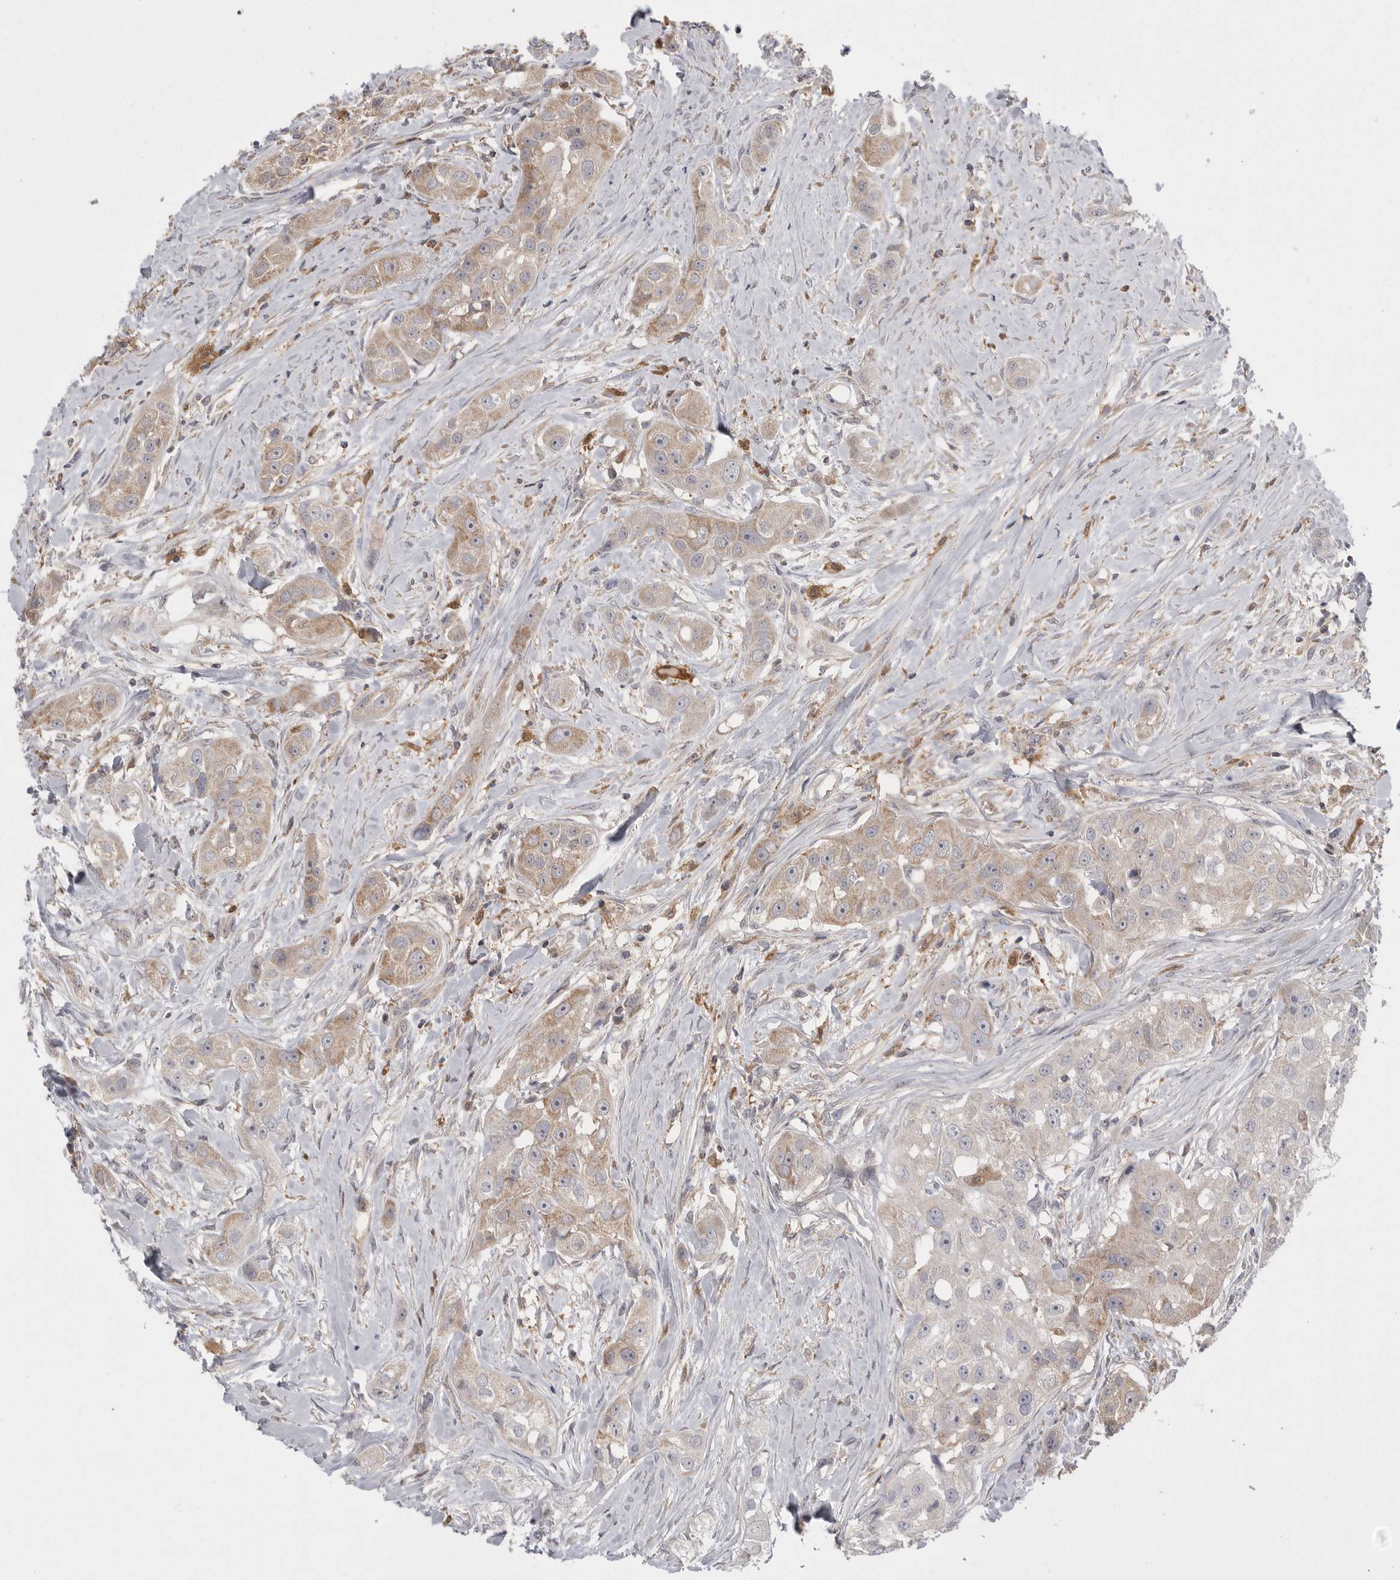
{"staining": {"intensity": "weak", "quantity": "25%-75%", "location": "cytoplasmic/membranous"}, "tissue": "head and neck cancer", "cell_type": "Tumor cells", "image_type": "cancer", "snomed": [{"axis": "morphology", "description": "Normal tissue, NOS"}, {"axis": "morphology", "description": "Squamous cell carcinoma, NOS"}, {"axis": "topography", "description": "Skeletal muscle"}, {"axis": "topography", "description": "Head-Neck"}], "caption": "A brown stain highlights weak cytoplasmic/membranous staining of a protein in human squamous cell carcinoma (head and neck) tumor cells.", "gene": "KYAT3", "patient": {"sex": "male", "age": 51}}